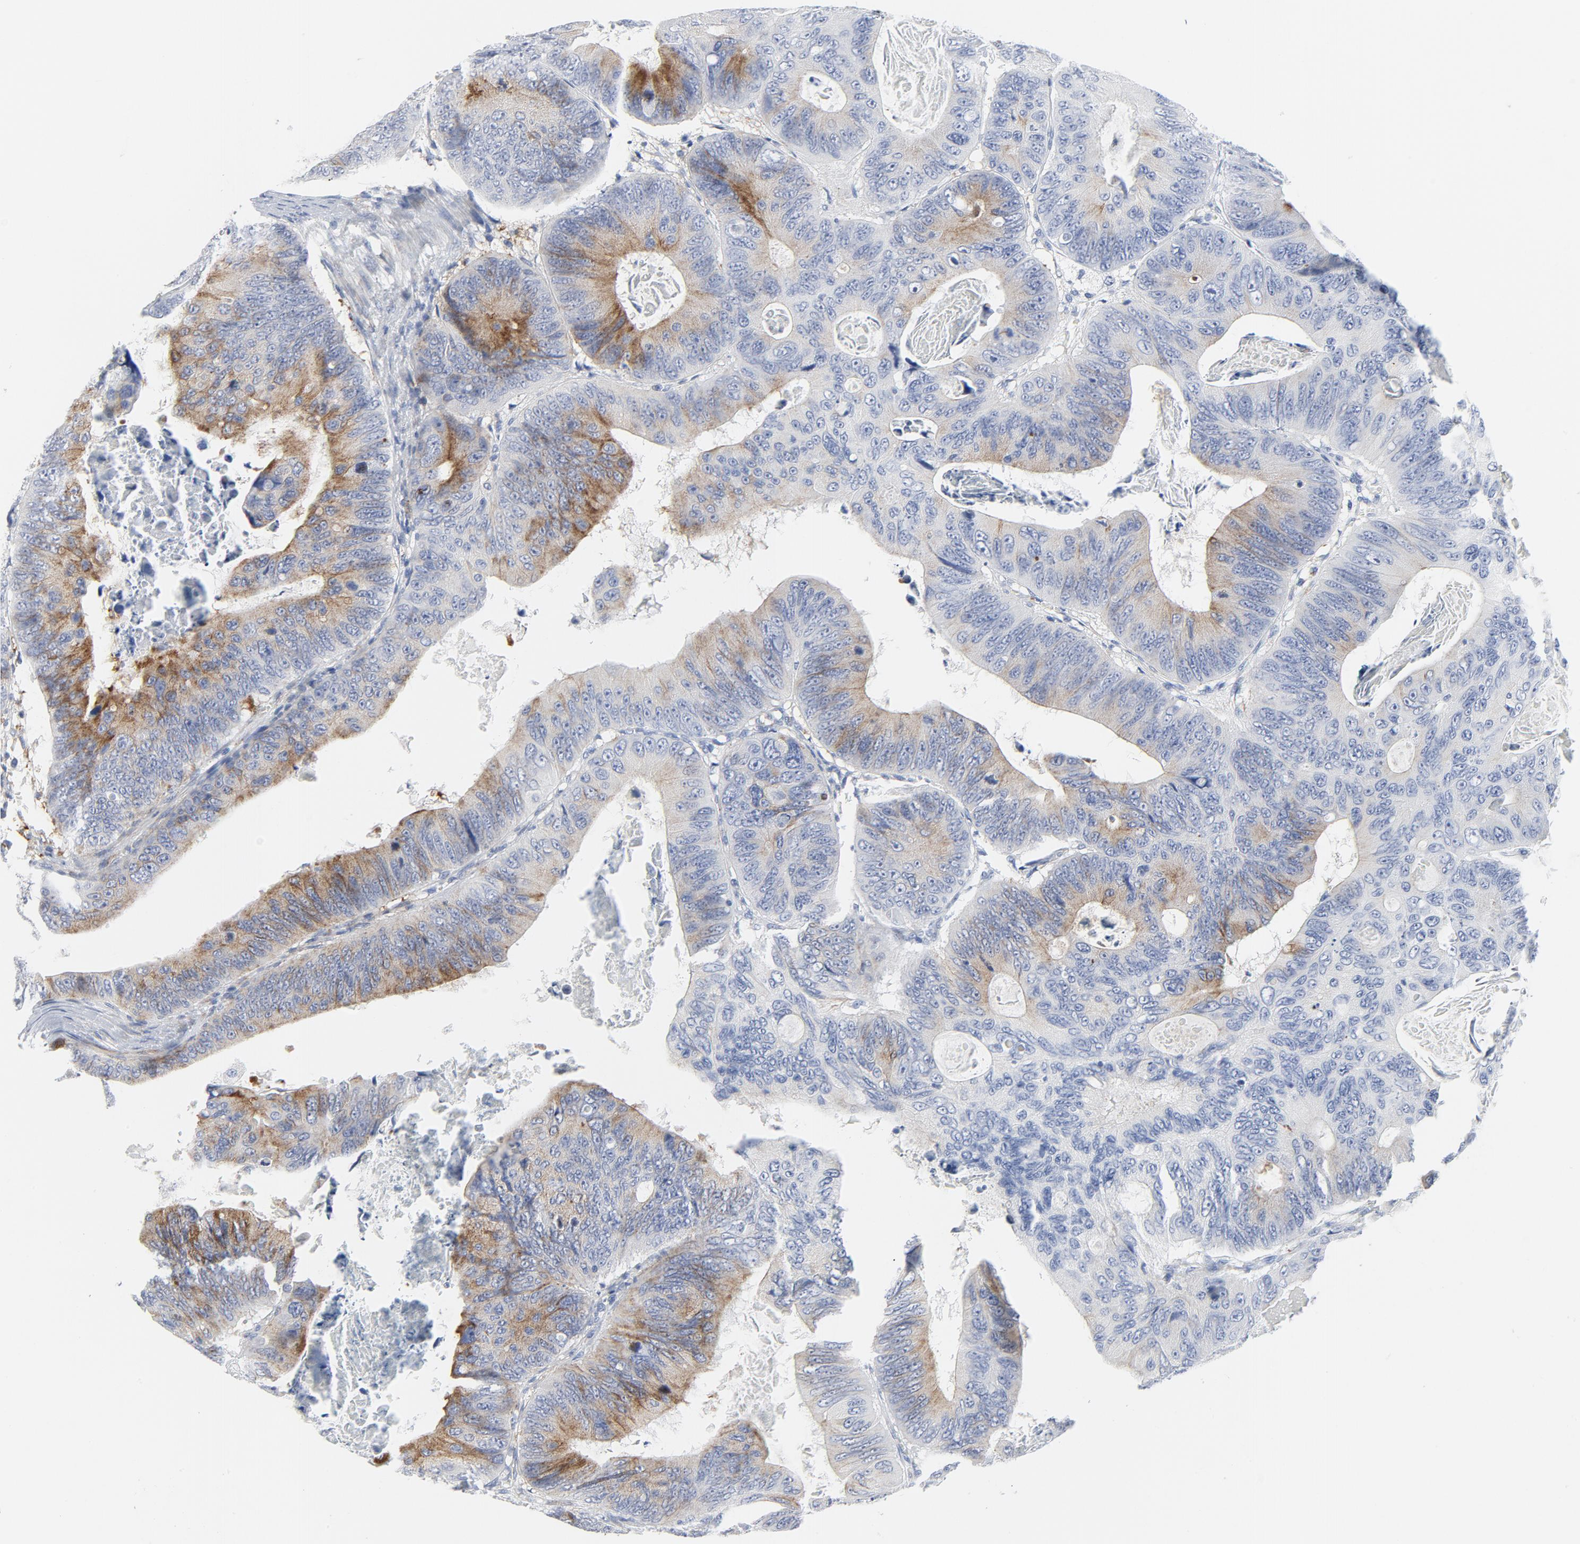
{"staining": {"intensity": "moderate", "quantity": "25%-75%", "location": "cytoplasmic/membranous"}, "tissue": "colorectal cancer", "cell_type": "Tumor cells", "image_type": "cancer", "snomed": [{"axis": "morphology", "description": "Adenocarcinoma, NOS"}, {"axis": "topography", "description": "Colon"}], "caption": "Immunohistochemical staining of human colorectal adenocarcinoma demonstrates moderate cytoplasmic/membranous protein expression in approximately 25%-75% of tumor cells.", "gene": "TUBB1", "patient": {"sex": "female", "age": 55}}